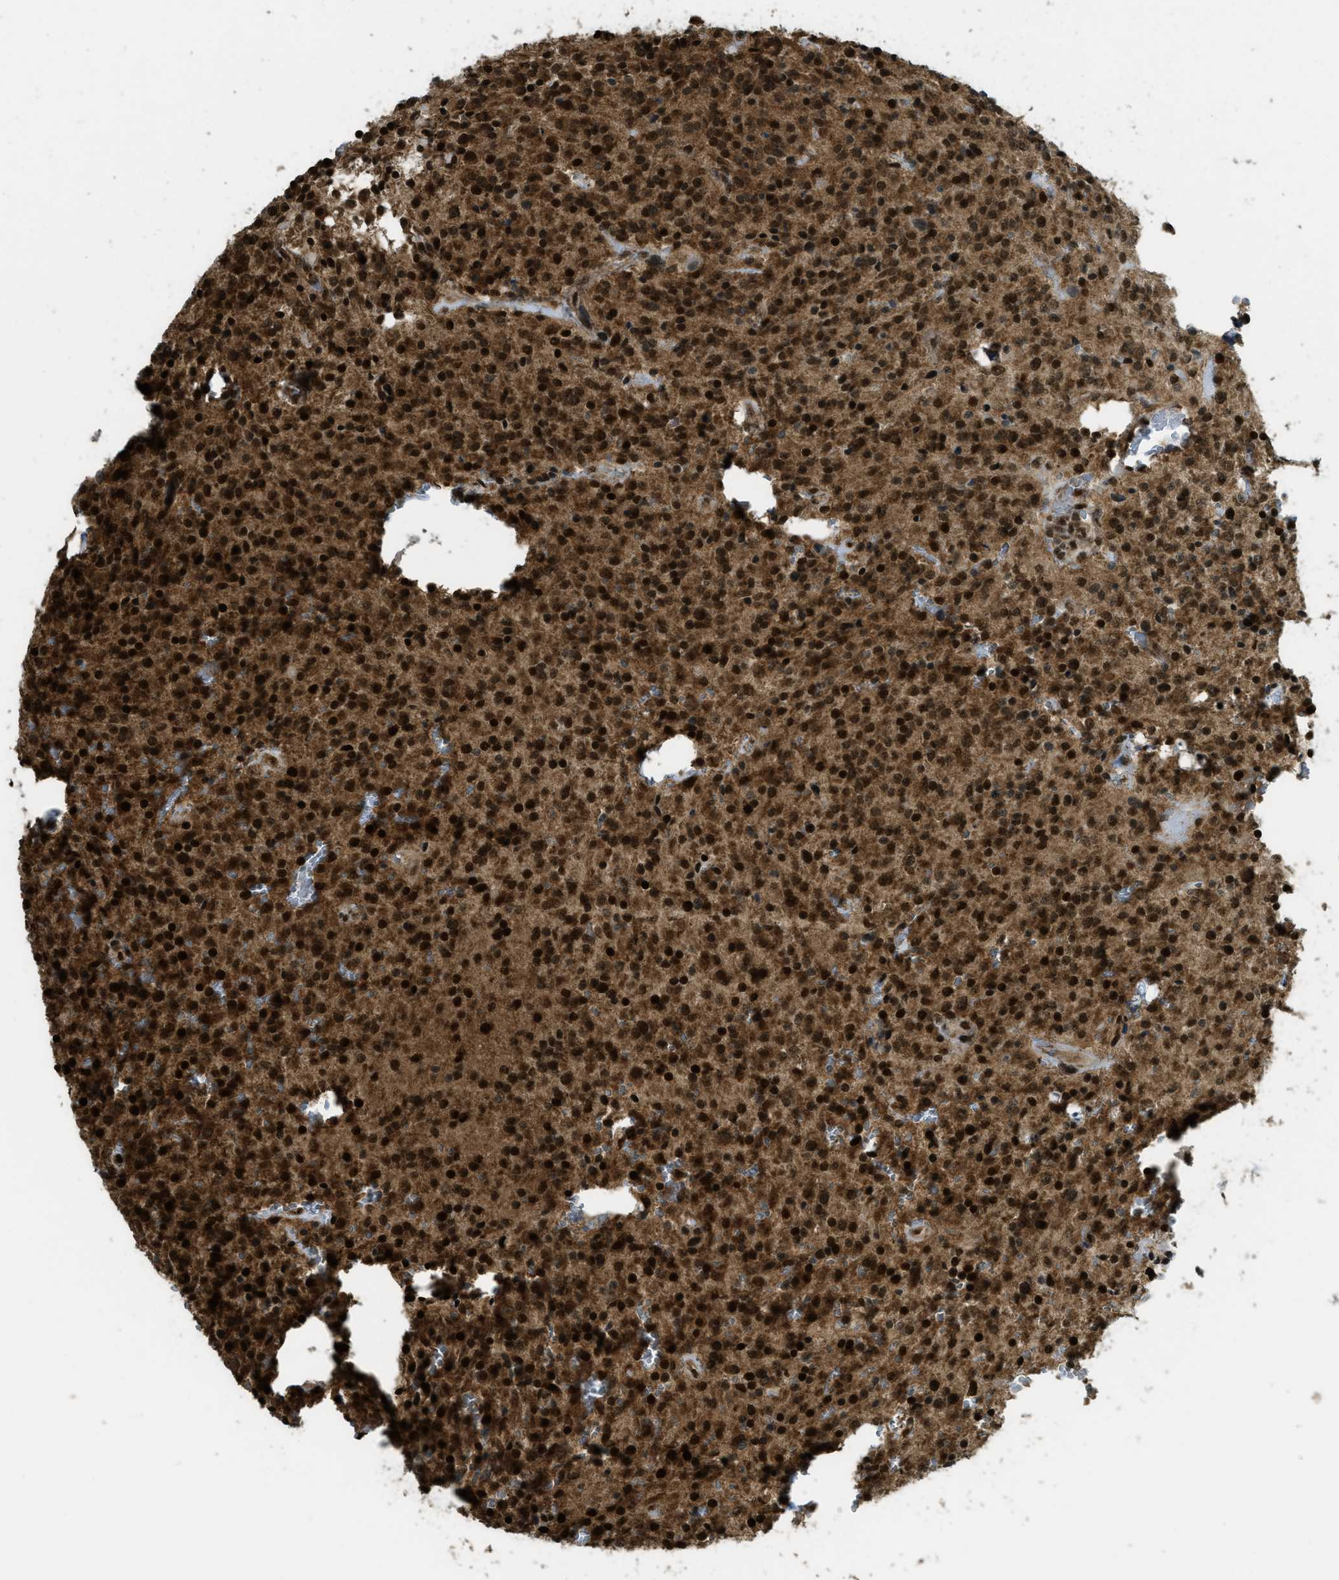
{"staining": {"intensity": "strong", "quantity": ">75%", "location": "cytoplasmic/membranous,nuclear"}, "tissue": "glioma", "cell_type": "Tumor cells", "image_type": "cancer", "snomed": [{"axis": "morphology", "description": "Glioma, malignant, Low grade"}, {"axis": "topography", "description": "Brain"}], "caption": "Protein analysis of malignant glioma (low-grade) tissue demonstrates strong cytoplasmic/membranous and nuclear expression in approximately >75% of tumor cells. (DAB (3,3'-diaminobenzidine) IHC with brightfield microscopy, high magnification).", "gene": "TNPO1", "patient": {"sex": "male", "age": 58}}